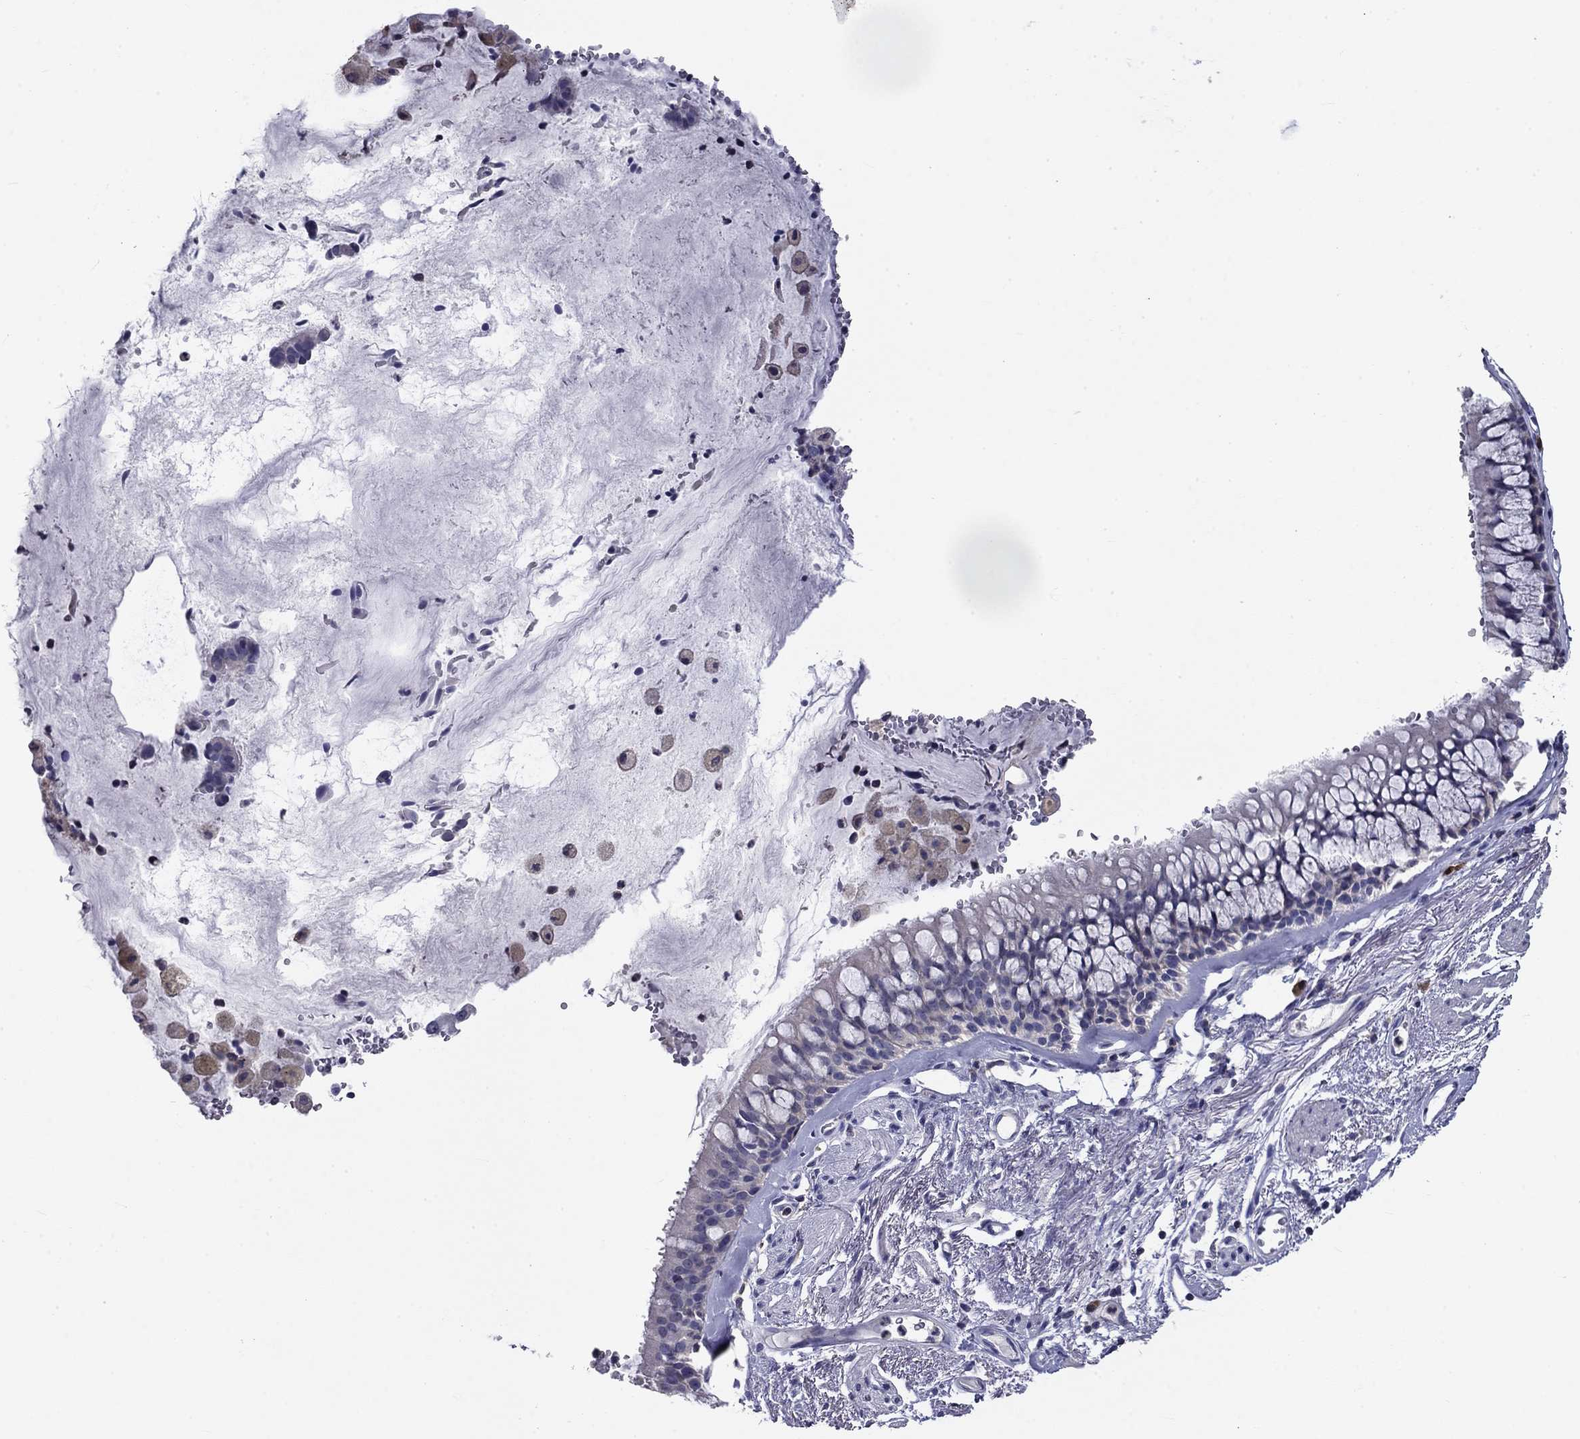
{"staining": {"intensity": "negative", "quantity": "none", "location": "none"}, "tissue": "bronchus", "cell_type": "Respiratory epithelial cells", "image_type": "normal", "snomed": [{"axis": "morphology", "description": "Normal tissue, NOS"}, {"axis": "topography", "description": "Bronchus"}, {"axis": "topography", "description": "Lung"}], "caption": "IHC of normal human bronchus displays no expression in respiratory epithelial cells.", "gene": "POU2F2", "patient": {"sex": "female", "age": 57}}